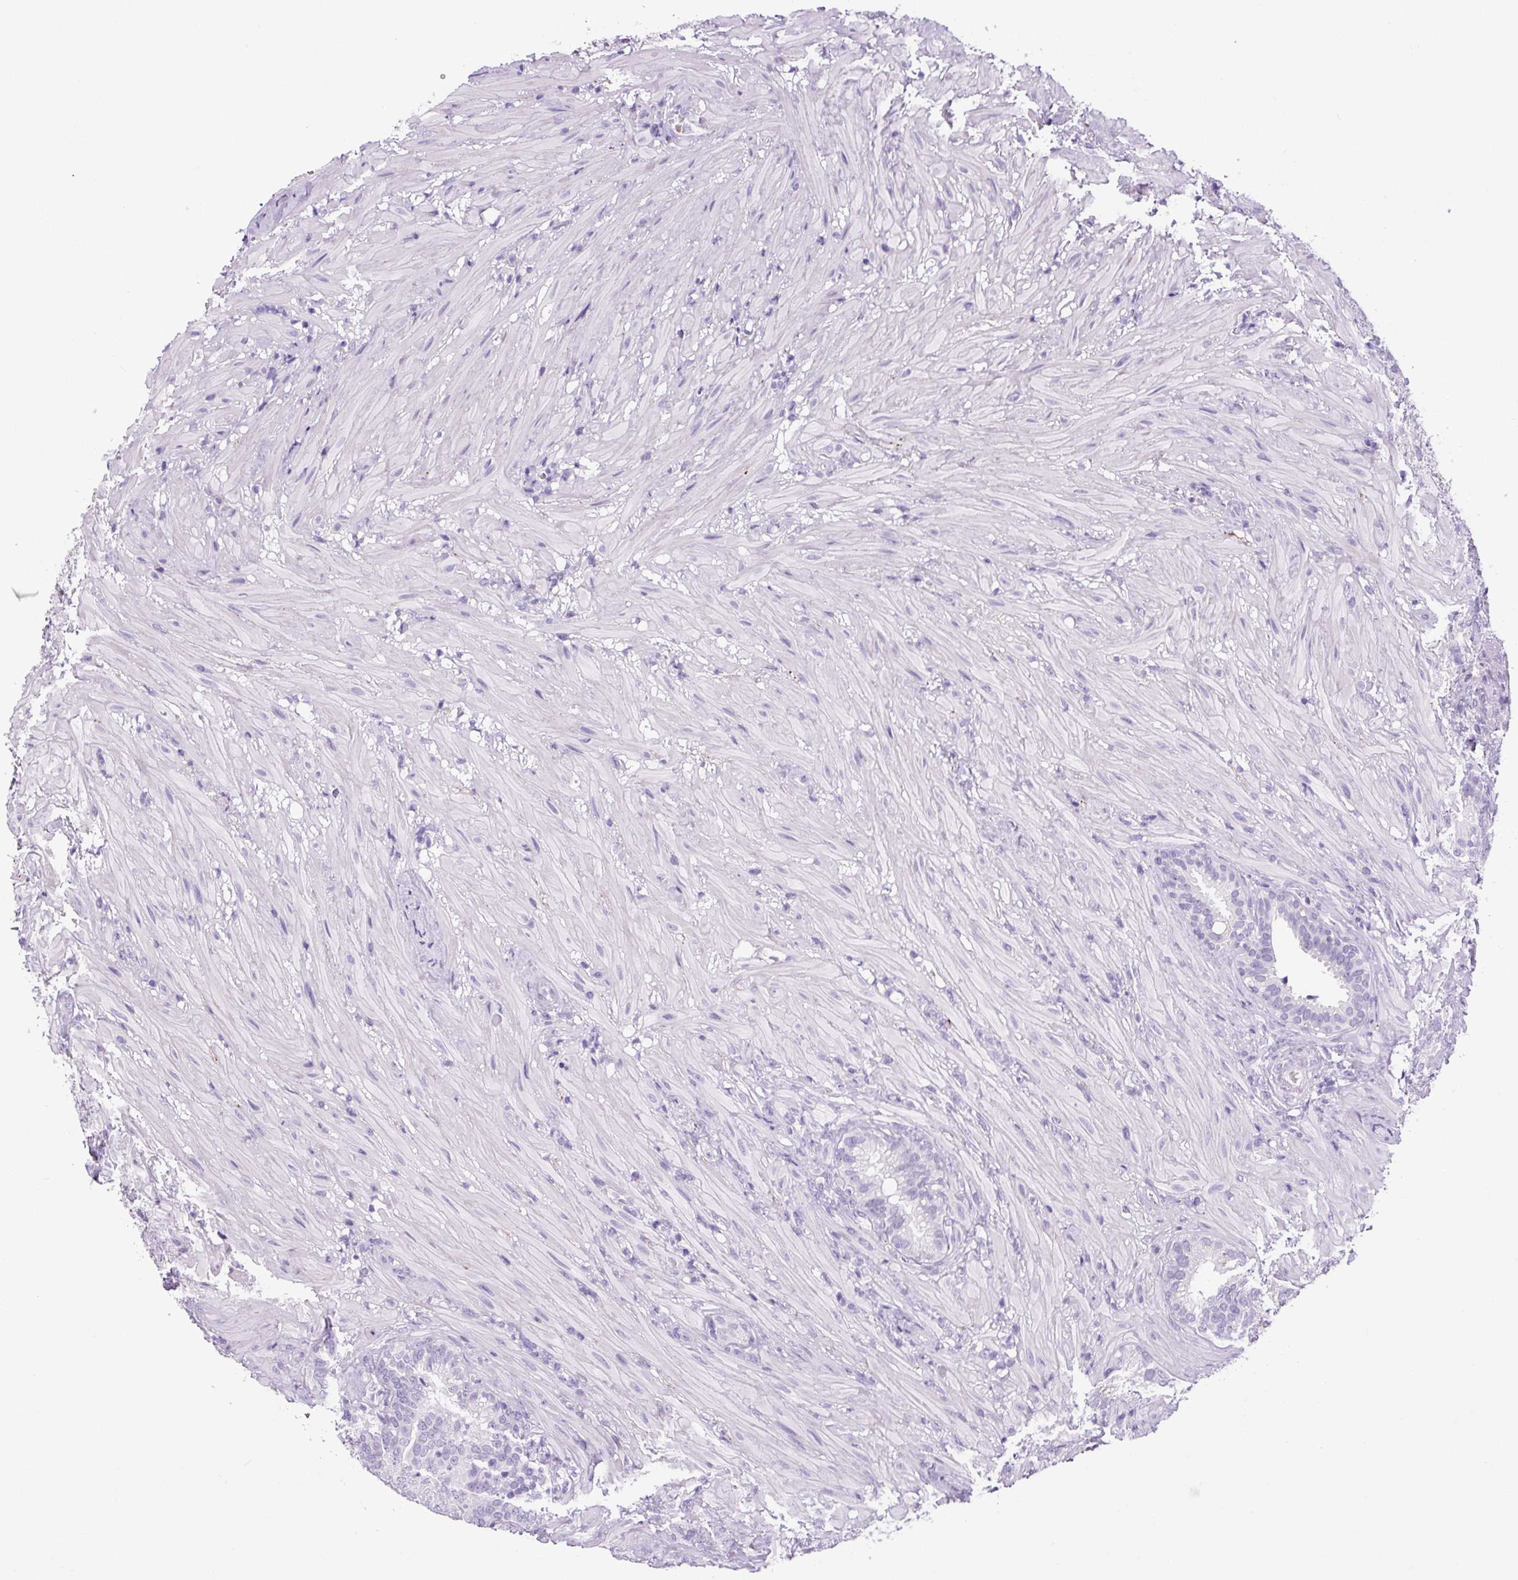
{"staining": {"intensity": "negative", "quantity": "none", "location": "none"}, "tissue": "seminal vesicle", "cell_type": "Glandular cells", "image_type": "normal", "snomed": [{"axis": "morphology", "description": "Normal tissue, NOS"}, {"axis": "topography", "description": "Seminal veicle"}], "caption": "DAB immunohistochemical staining of benign seminal vesicle displays no significant expression in glandular cells. (Stains: DAB (3,3'-diaminobenzidine) immunohistochemistry (IHC) with hematoxylin counter stain, Microscopy: brightfield microscopy at high magnification).", "gene": "CHGA", "patient": {"sex": "male", "age": 68}}